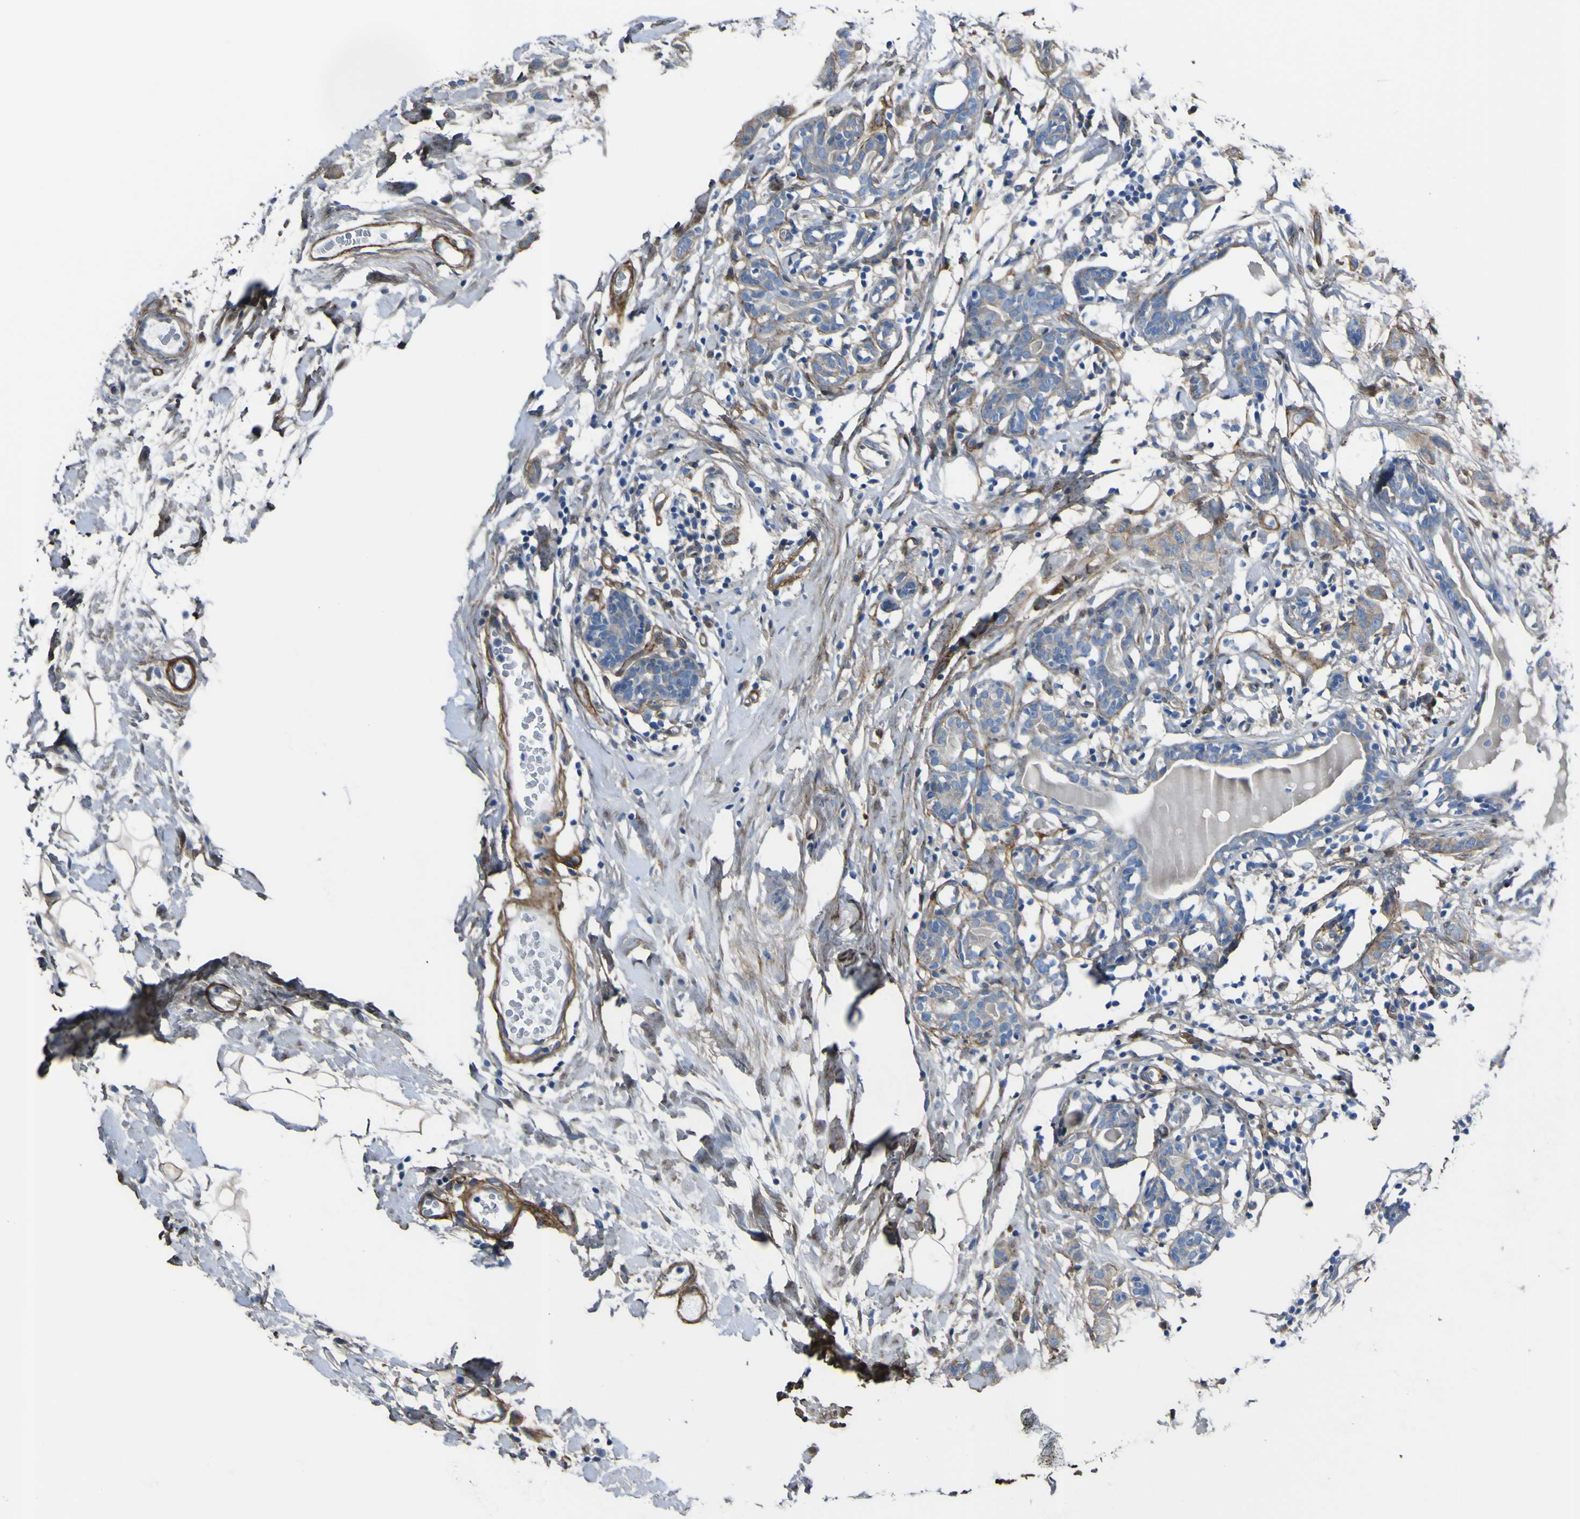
{"staining": {"intensity": "moderate", "quantity": ">75%", "location": "cytoplasmic/membranous"}, "tissue": "breast cancer", "cell_type": "Tumor cells", "image_type": "cancer", "snomed": [{"axis": "morphology", "description": "Normal tissue, NOS"}, {"axis": "morphology", "description": "Duct carcinoma"}, {"axis": "topography", "description": "Breast"}], "caption": "Breast cancer tissue exhibits moderate cytoplasmic/membranous expression in about >75% of tumor cells, visualized by immunohistochemistry.", "gene": "LRRN1", "patient": {"sex": "female", "age": 40}}